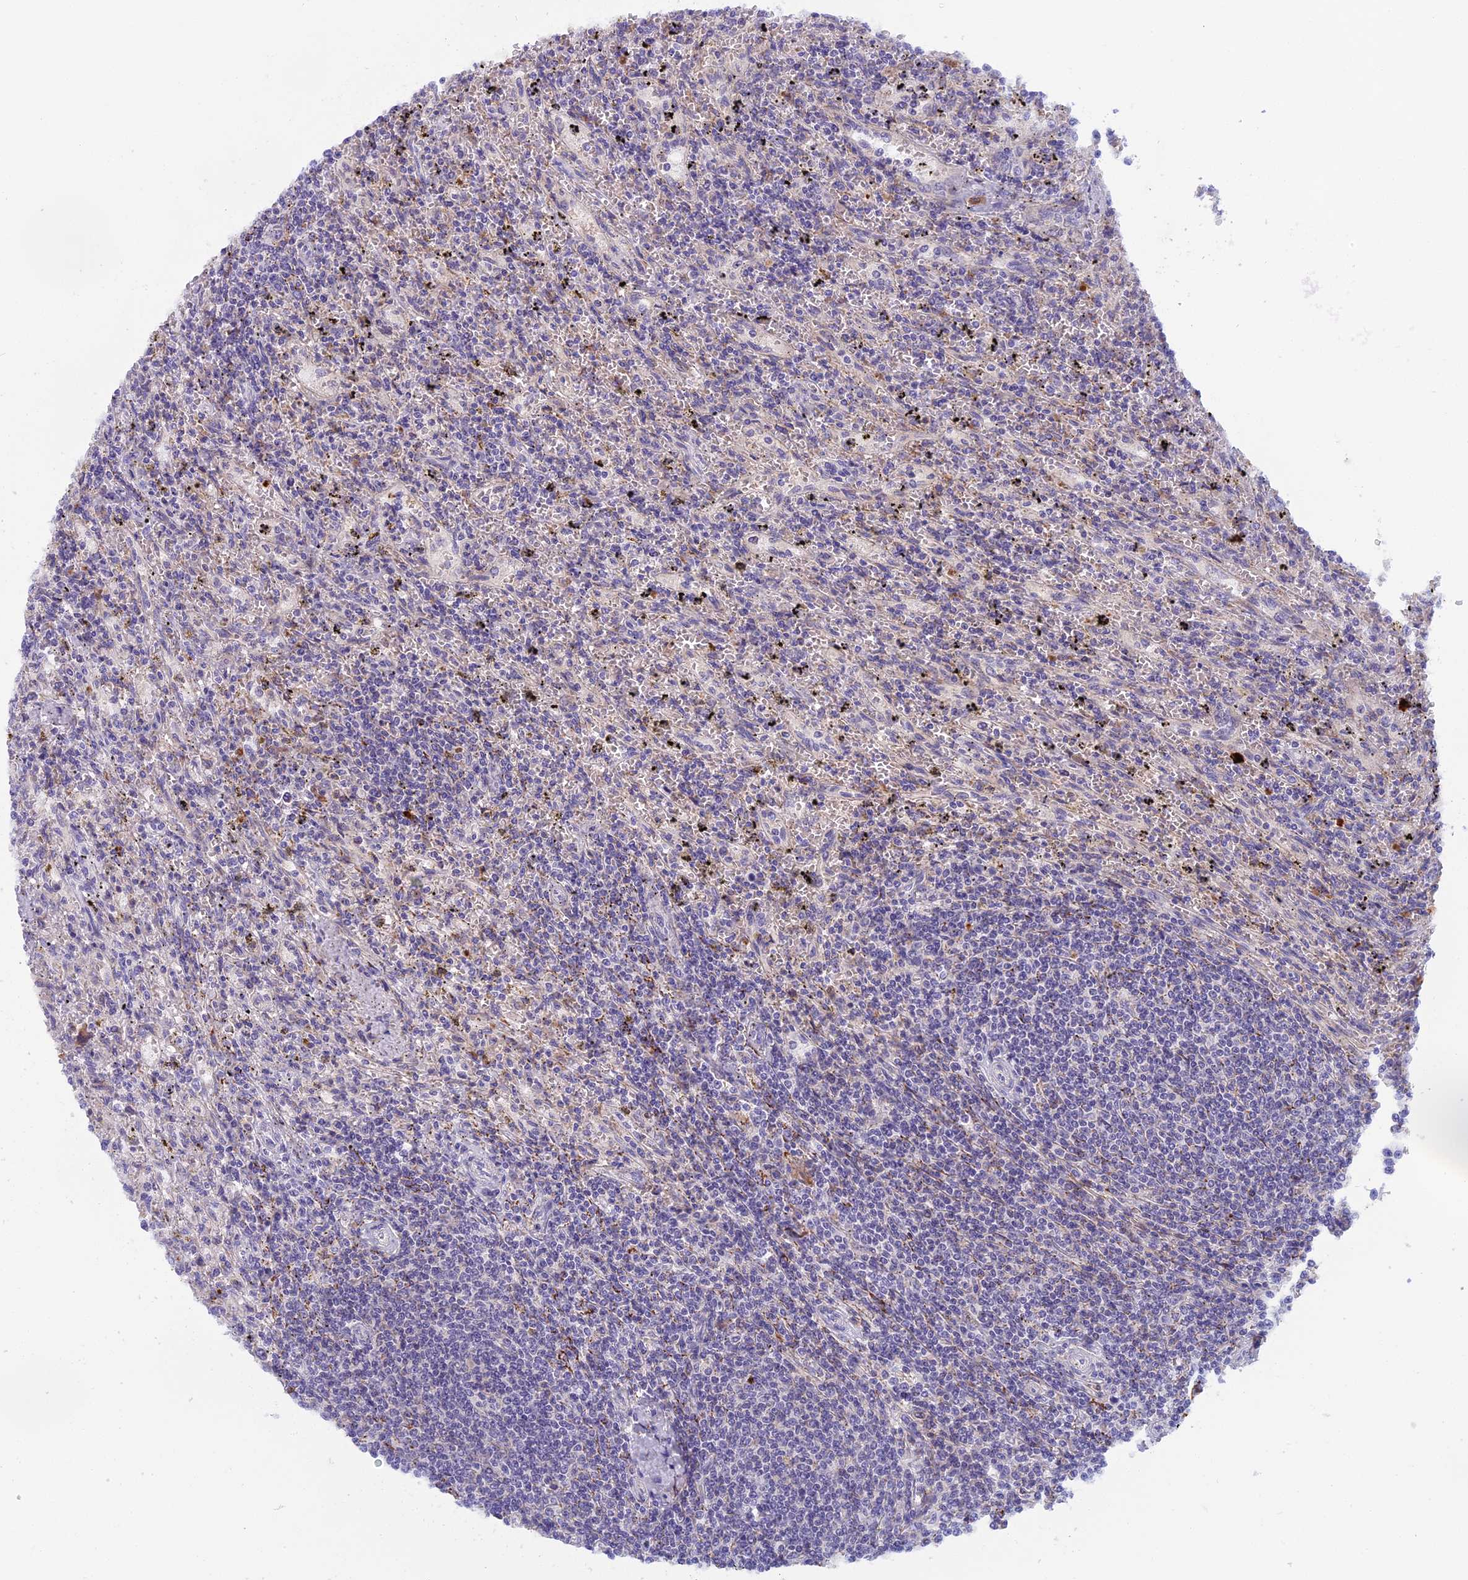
{"staining": {"intensity": "negative", "quantity": "none", "location": "none"}, "tissue": "lymphoma", "cell_type": "Tumor cells", "image_type": "cancer", "snomed": [{"axis": "morphology", "description": "Malignant lymphoma, non-Hodgkin's type, Low grade"}, {"axis": "topography", "description": "Spleen"}], "caption": "DAB (3,3'-diaminobenzidine) immunohistochemical staining of lymphoma demonstrates no significant staining in tumor cells.", "gene": "SEMA7A", "patient": {"sex": "male", "age": 76}}